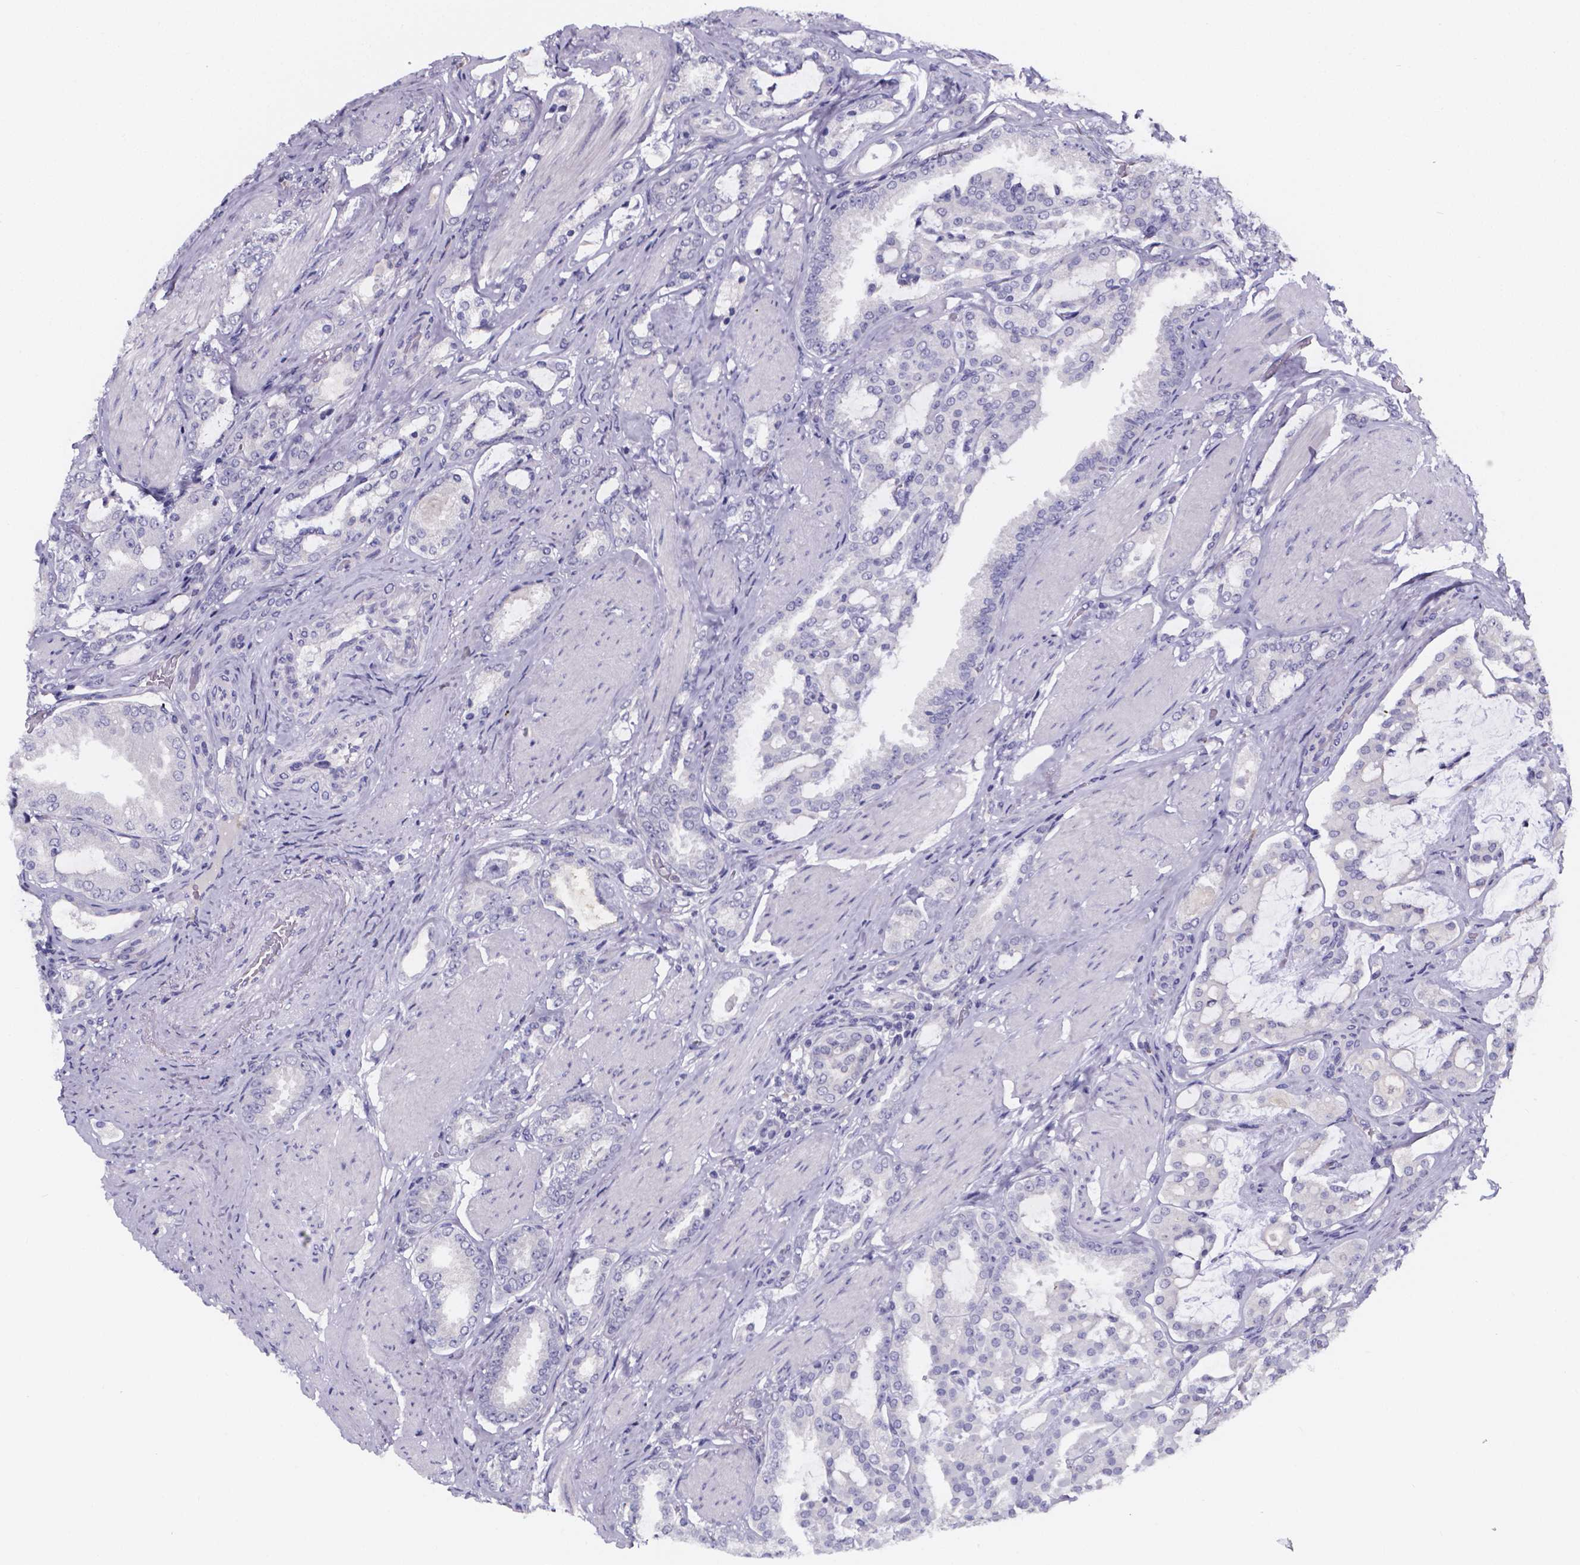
{"staining": {"intensity": "negative", "quantity": "none", "location": "none"}, "tissue": "prostate cancer", "cell_type": "Tumor cells", "image_type": "cancer", "snomed": [{"axis": "morphology", "description": "Adenocarcinoma, High grade"}, {"axis": "topography", "description": "Prostate"}], "caption": "Adenocarcinoma (high-grade) (prostate) stained for a protein using IHC demonstrates no staining tumor cells.", "gene": "IZUMO1", "patient": {"sex": "male", "age": 63}}